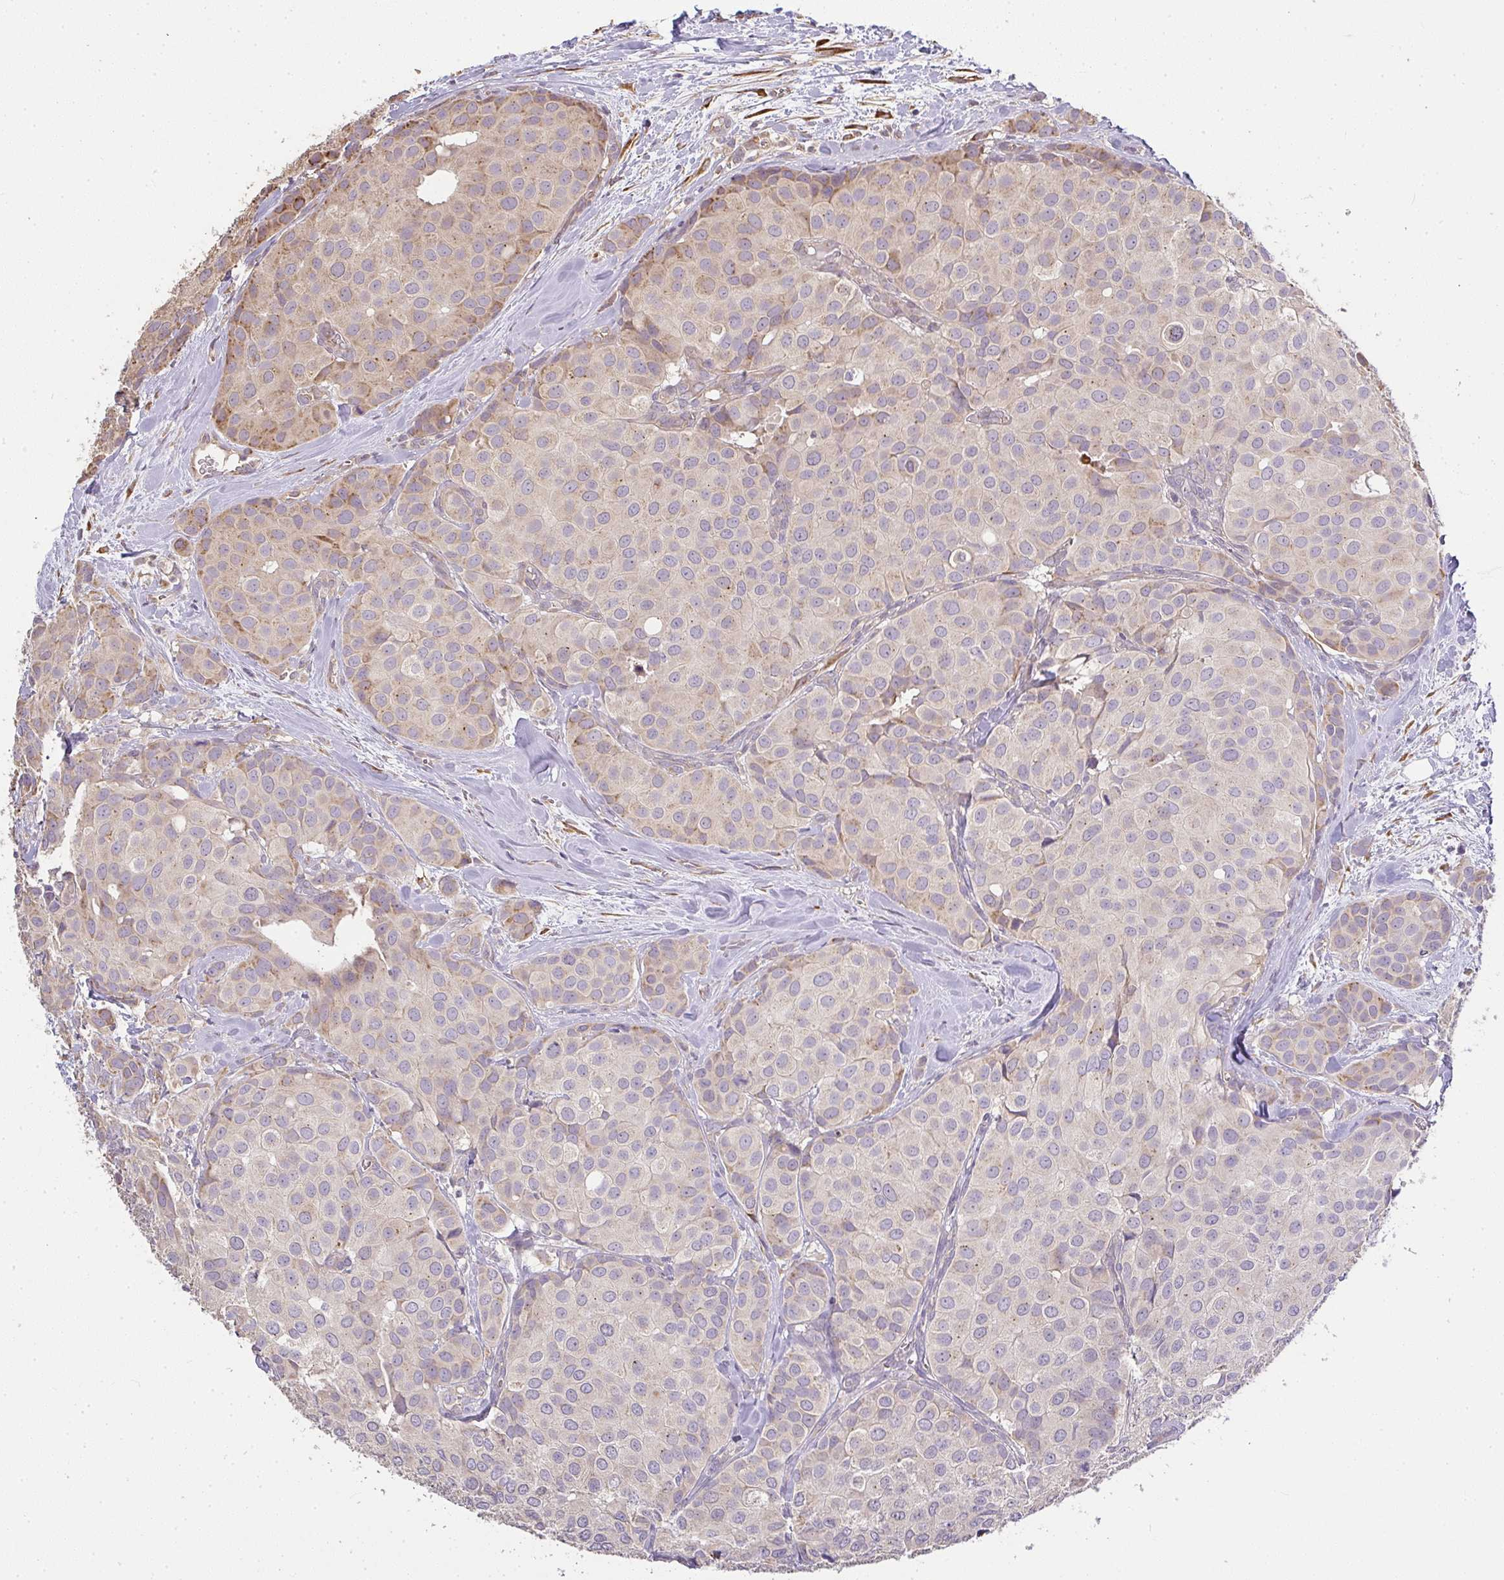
{"staining": {"intensity": "weak", "quantity": "25%-75%", "location": "cytoplasmic/membranous"}, "tissue": "breast cancer", "cell_type": "Tumor cells", "image_type": "cancer", "snomed": [{"axis": "morphology", "description": "Duct carcinoma"}, {"axis": "topography", "description": "Breast"}], "caption": "Immunohistochemistry (DAB) staining of breast infiltrating ductal carcinoma demonstrates weak cytoplasmic/membranous protein expression in approximately 25%-75% of tumor cells.", "gene": "BRINP3", "patient": {"sex": "female", "age": 70}}